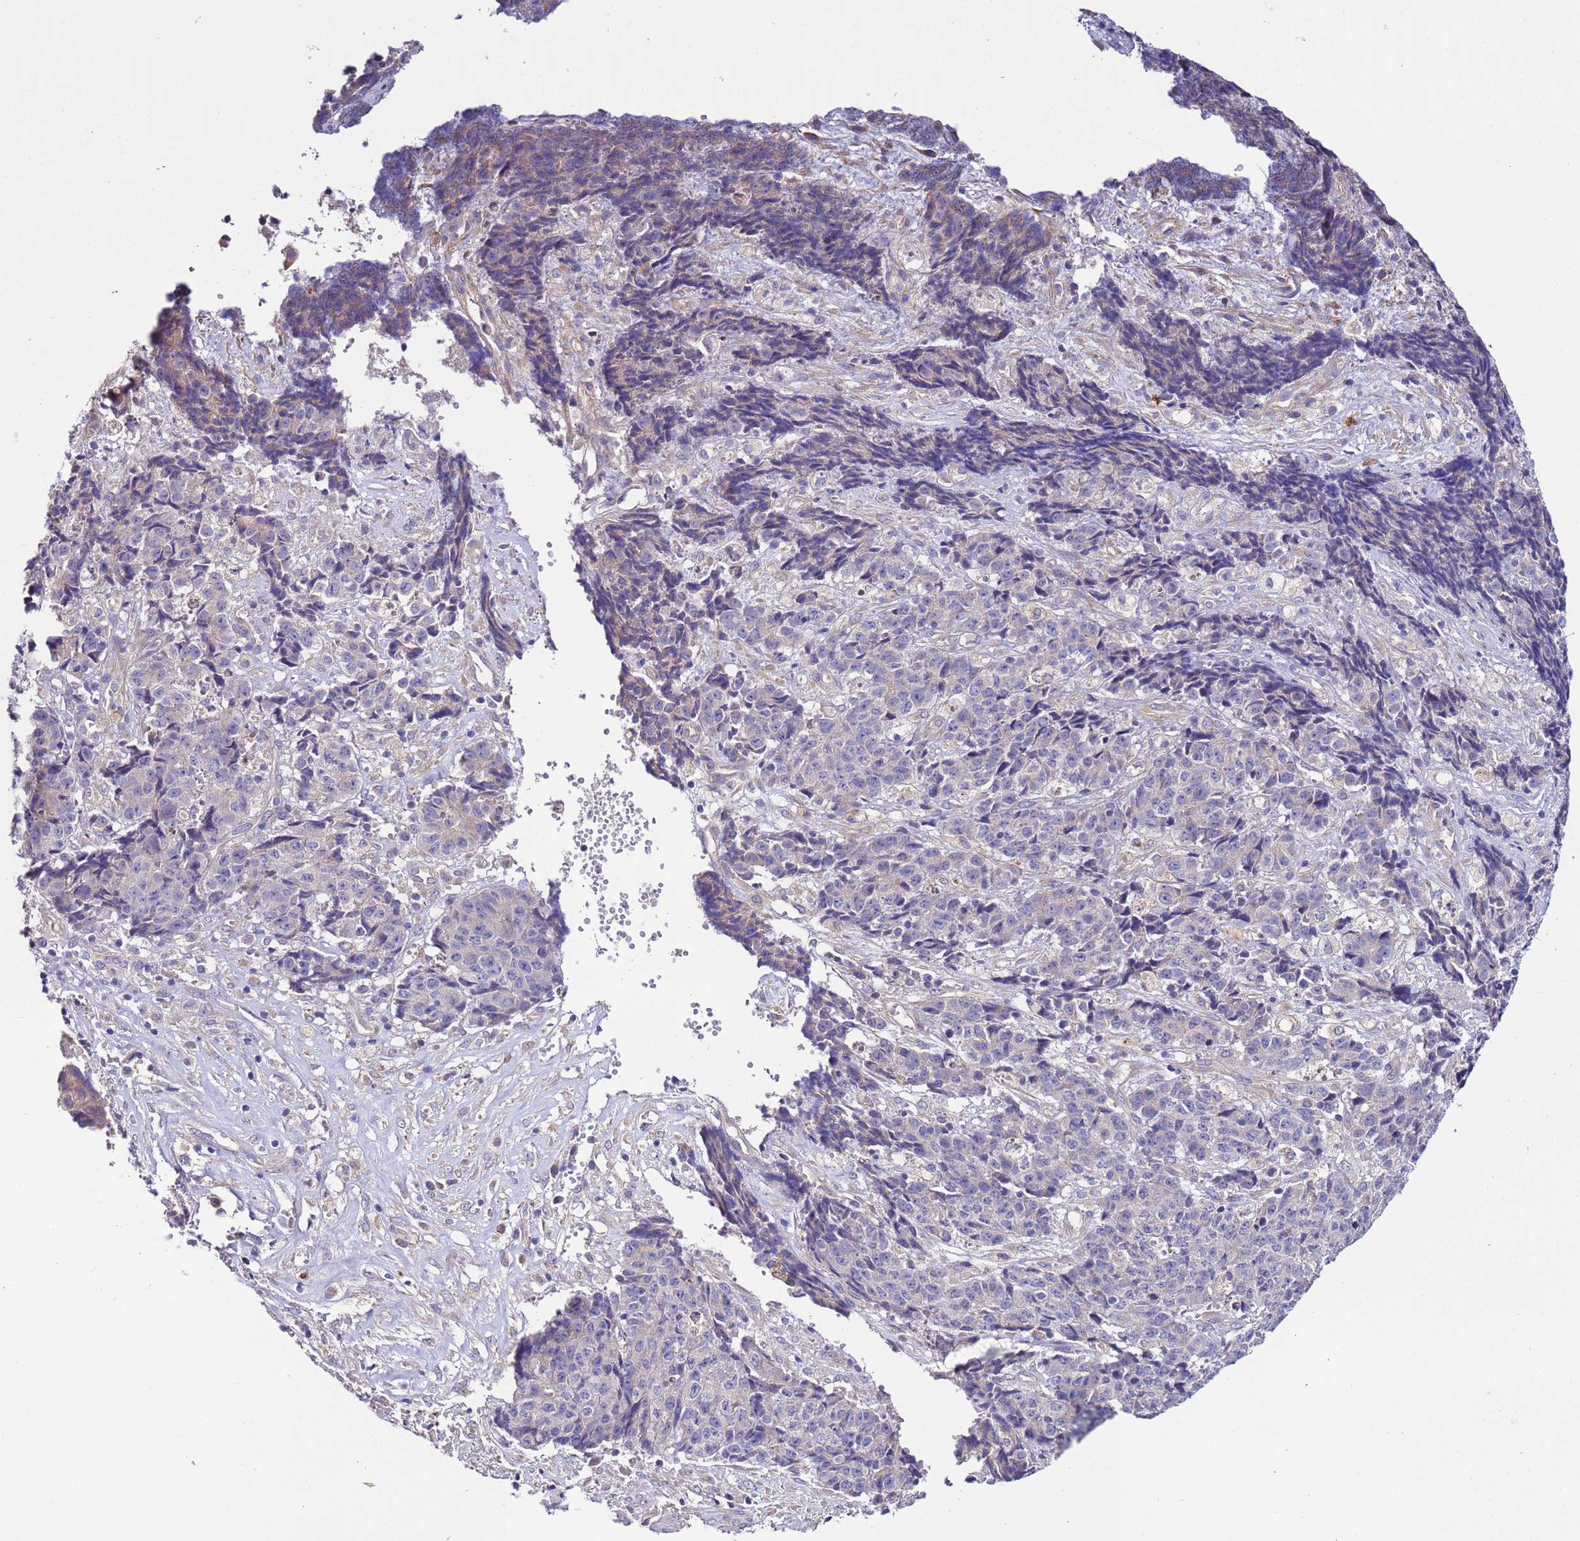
{"staining": {"intensity": "negative", "quantity": "none", "location": "none"}, "tissue": "ovarian cancer", "cell_type": "Tumor cells", "image_type": "cancer", "snomed": [{"axis": "morphology", "description": "Carcinoma, endometroid"}, {"axis": "topography", "description": "Ovary"}], "caption": "Immunohistochemistry histopathology image of neoplastic tissue: ovarian cancer (endometroid carcinoma) stained with DAB (3,3'-diaminobenzidine) reveals no significant protein expression in tumor cells.", "gene": "SPCS1", "patient": {"sex": "female", "age": 42}}